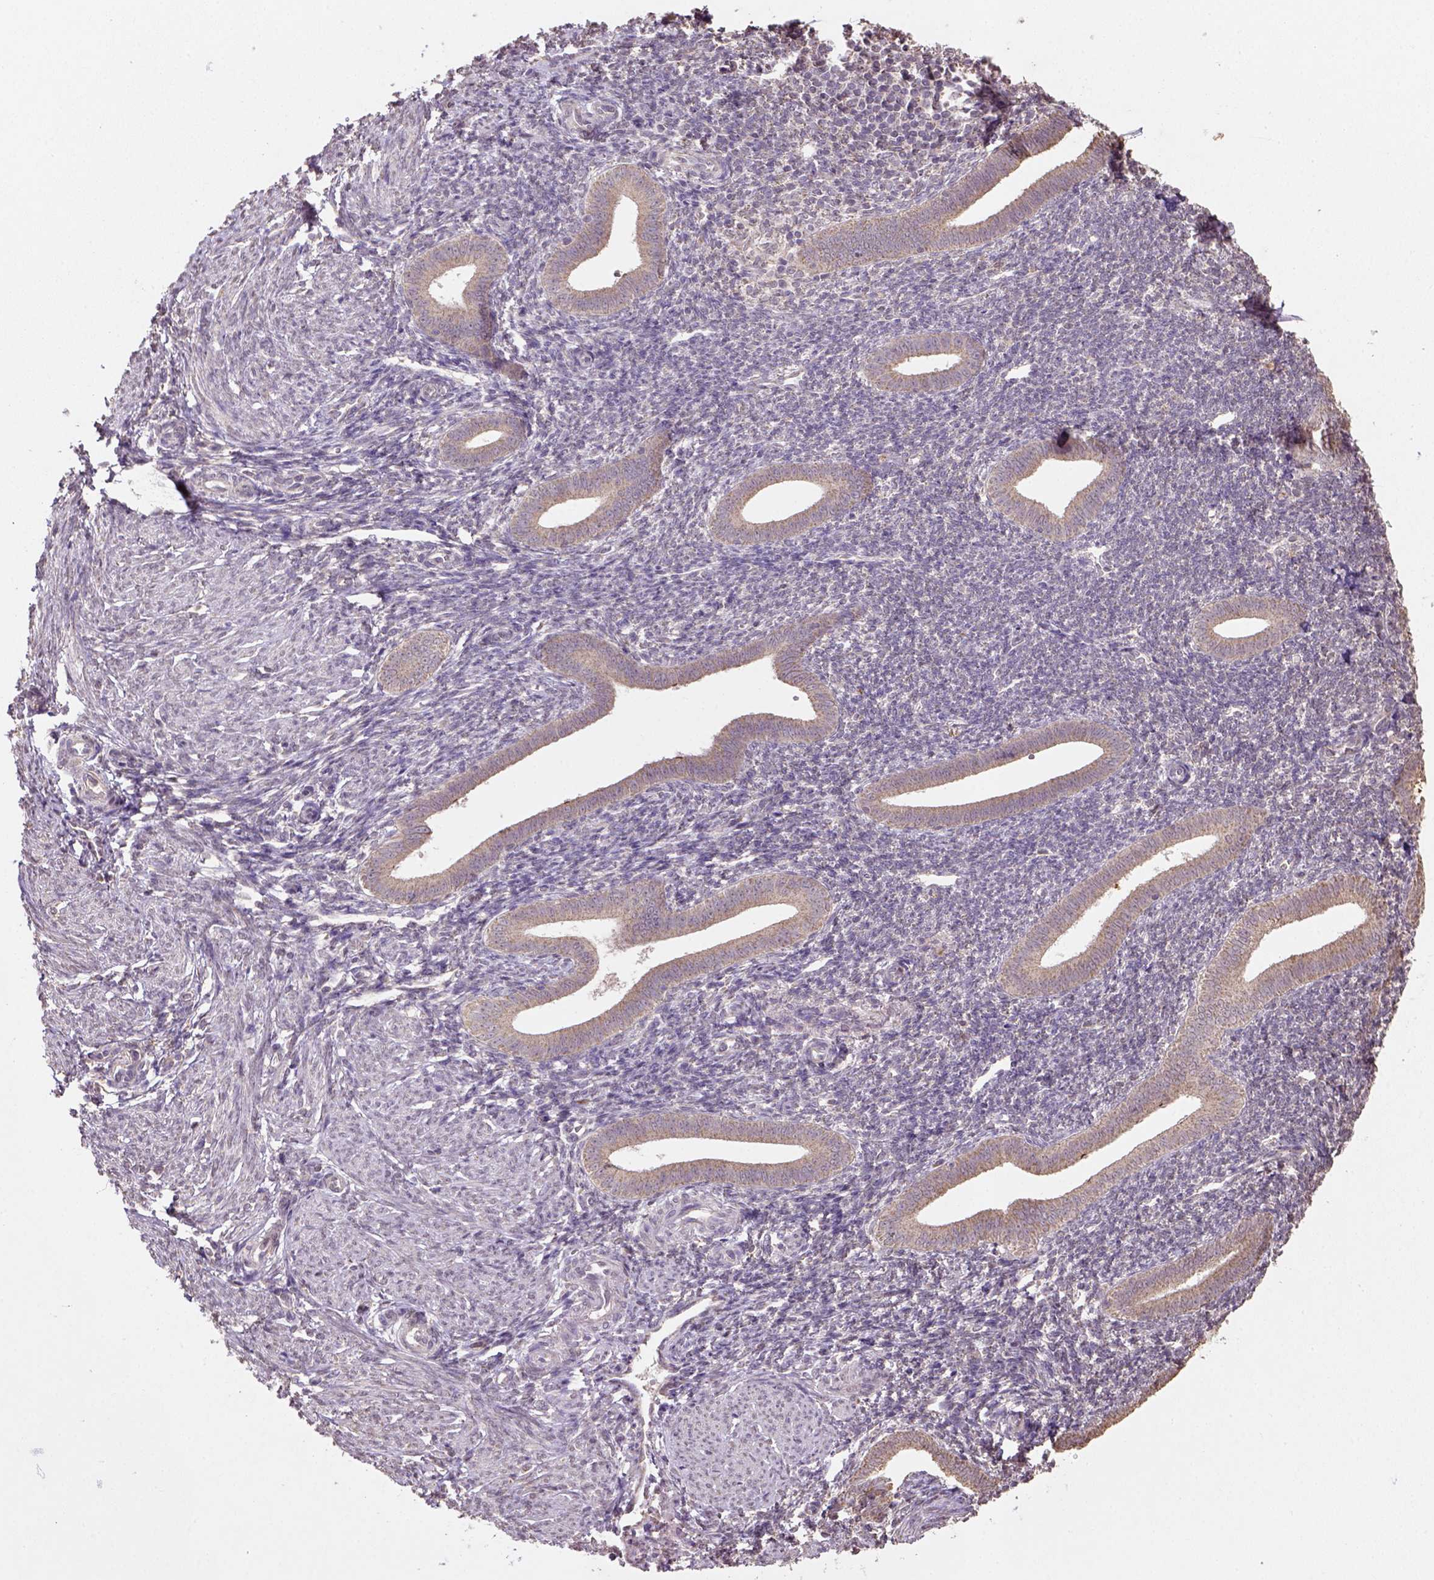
{"staining": {"intensity": "weak", "quantity": "<25%", "location": "cytoplasmic/membranous"}, "tissue": "endometrium", "cell_type": "Cells in endometrial stroma", "image_type": "normal", "snomed": [{"axis": "morphology", "description": "Normal tissue, NOS"}, {"axis": "topography", "description": "Endometrium"}], "caption": "This is an immunohistochemistry micrograph of unremarkable endometrium. There is no staining in cells in endometrial stroma.", "gene": "NUDT10", "patient": {"sex": "female", "age": 25}}